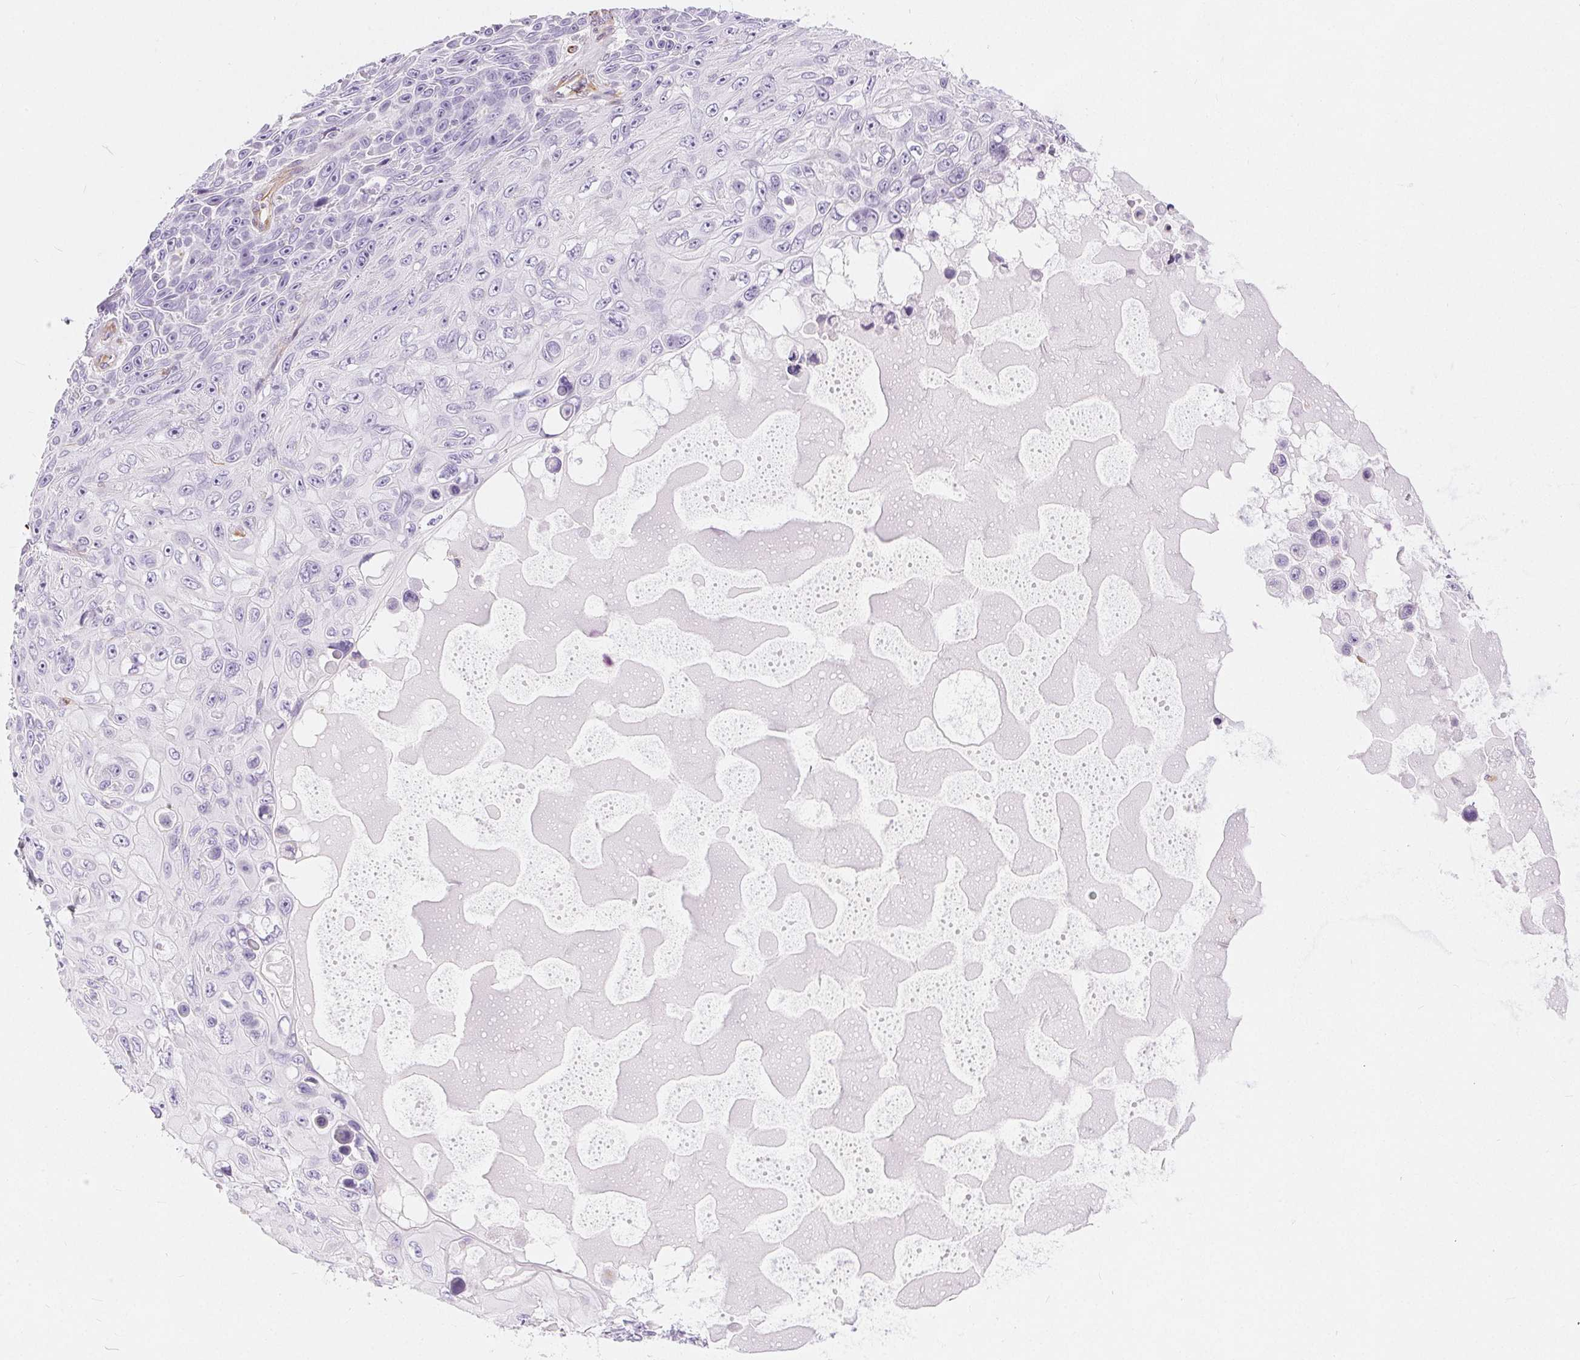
{"staining": {"intensity": "negative", "quantity": "none", "location": "none"}, "tissue": "skin cancer", "cell_type": "Tumor cells", "image_type": "cancer", "snomed": [{"axis": "morphology", "description": "Squamous cell carcinoma, NOS"}, {"axis": "topography", "description": "Skin"}], "caption": "Protein analysis of skin cancer (squamous cell carcinoma) demonstrates no significant positivity in tumor cells.", "gene": "GFAP", "patient": {"sex": "male", "age": 82}}